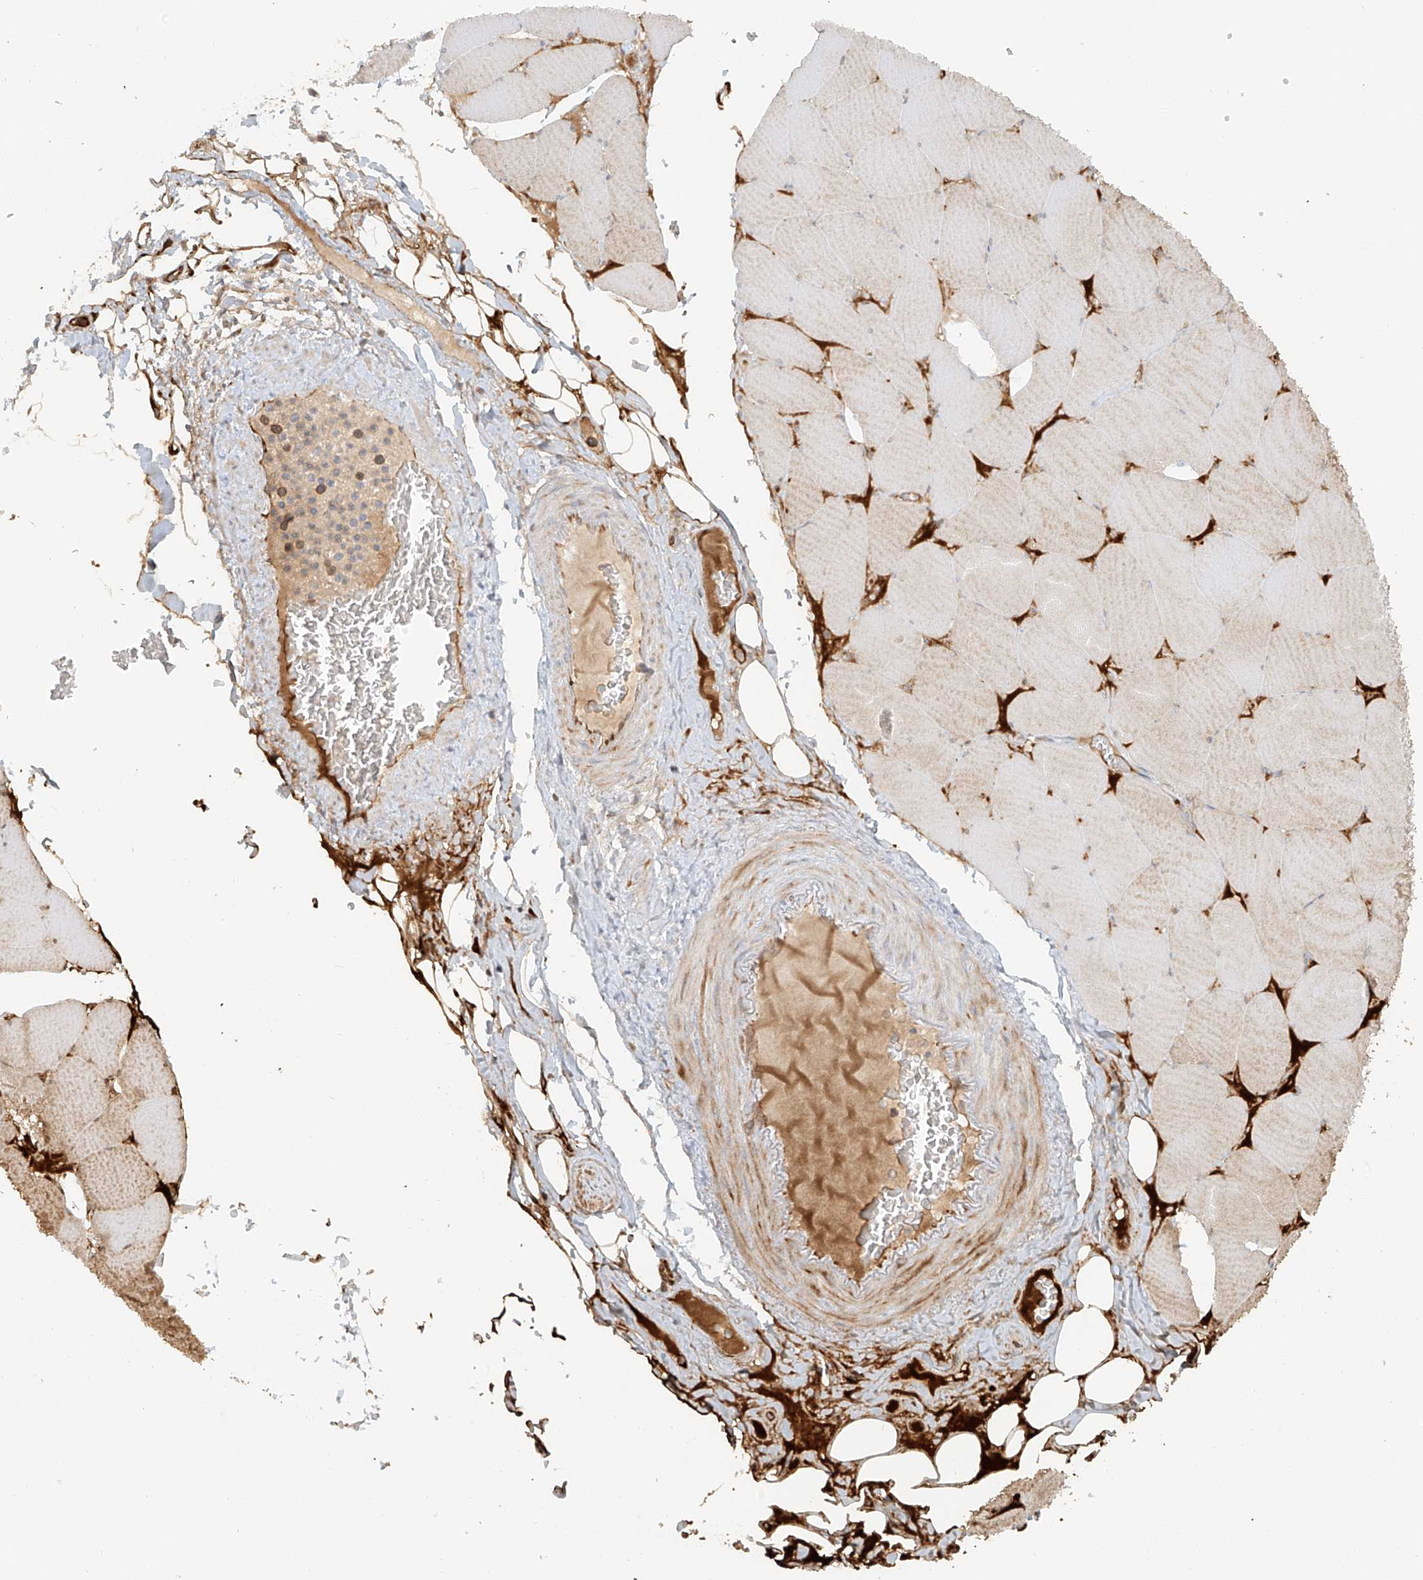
{"staining": {"intensity": "moderate", "quantity": "25%-75%", "location": "cytoplasmic/membranous"}, "tissue": "skeletal muscle", "cell_type": "Myocytes", "image_type": "normal", "snomed": [{"axis": "morphology", "description": "Normal tissue, NOS"}, {"axis": "topography", "description": "Skeletal muscle"}, {"axis": "topography", "description": "Head-Neck"}], "caption": "Protein expression analysis of normal human skeletal muscle reveals moderate cytoplasmic/membranous expression in approximately 25%-75% of myocytes. The staining was performed using DAB, with brown indicating positive protein expression. Nuclei are stained blue with hematoxylin.", "gene": "MIPEP", "patient": {"sex": "male", "age": 66}}